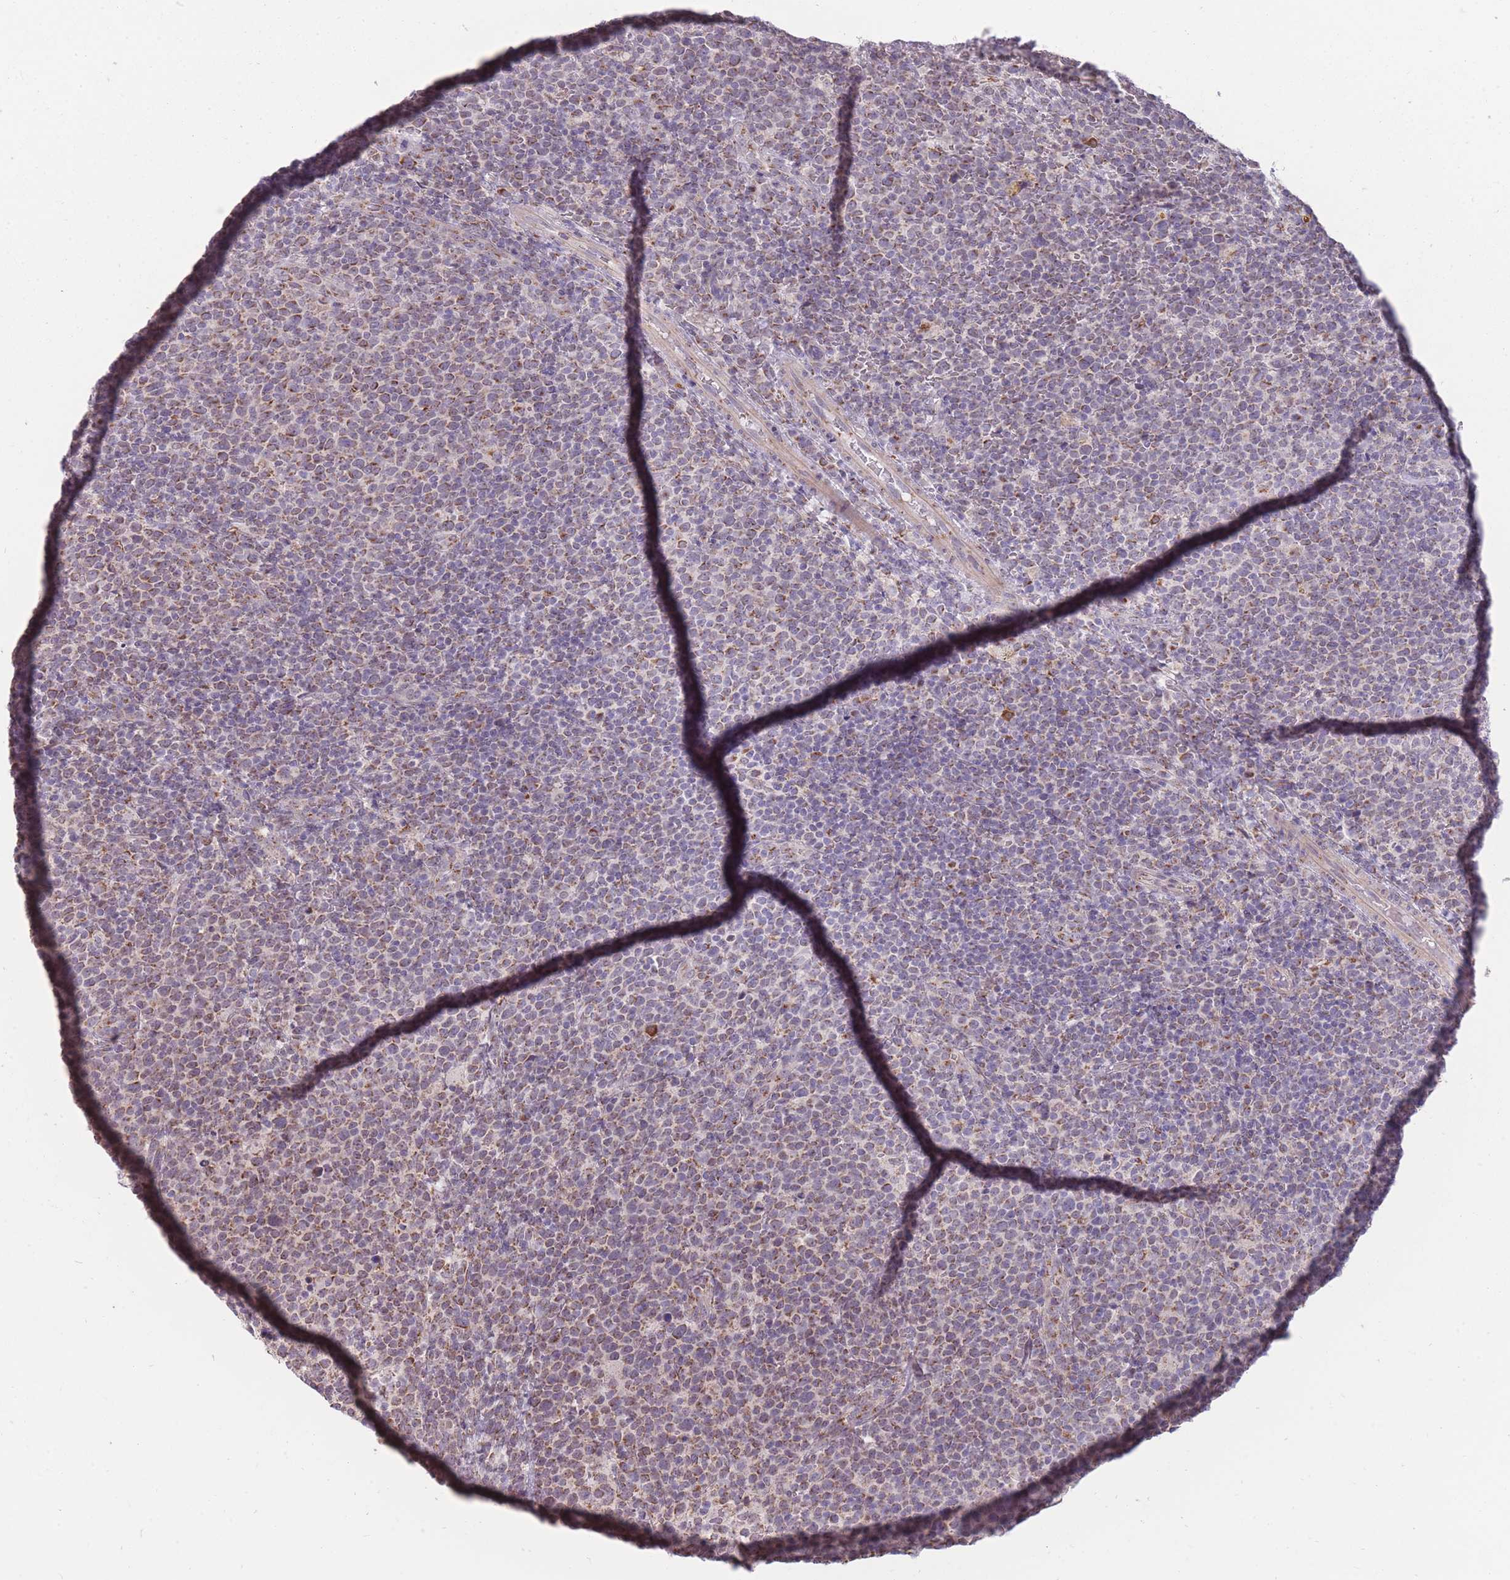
{"staining": {"intensity": "weak", "quantity": "25%-75%", "location": "cytoplasmic/membranous"}, "tissue": "lymphoma", "cell_type": "Tumor cells", "image_type": "cancer", "snomed": [{"axis": "morphology", "description": "Malignant lymphoma, non-Hodgkin's type, High grade"}, {"axis": "topography", "description": "Lymph node"}], "caption": "Immunohistochemical staining of malignant lymphoma, non-Hodgkin's type (high-grade) shows low levels of weak cytoplasmic/membranous protein staining in approximately 25%-75% of tumor cells. (DAB (3,3'-diaminobenzidine) = brown stain, brightfield microscopy at high magnification).", "gene": "NELL1", "patient": {"sex": "male", "age": 61}}